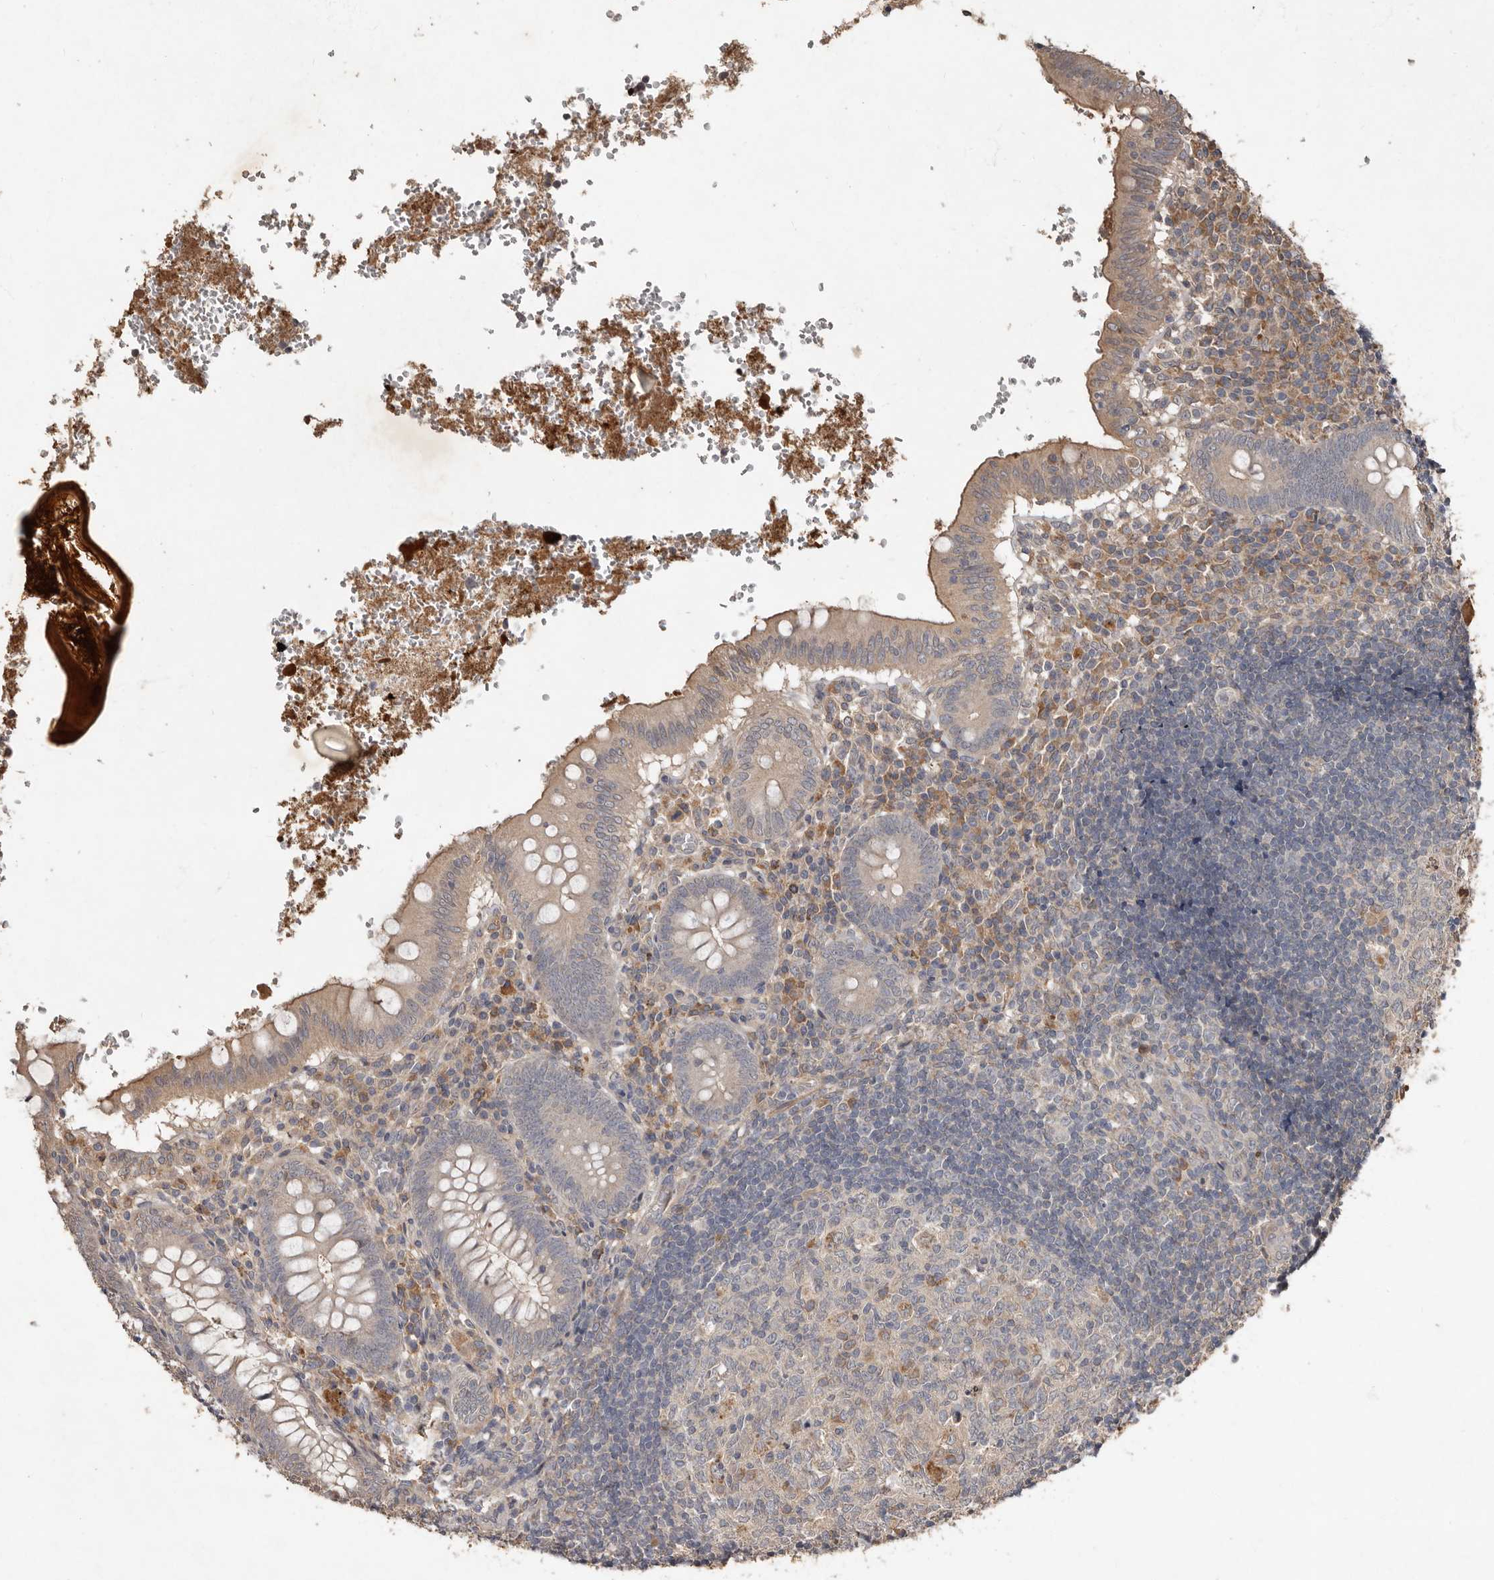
{"staining": {"intensity": "moderate", "quantity": "<25%", "location": "cytoplasmic/membranous"}, "tissue": "appendix", "cell_type": "Glandular cells", "image_type": "normal", "snomed": [{"axis": "morphology", "description": "Normal tissue, NOS"}, {"axis": "topography", "description": "Appendix"}], "caption": "The micrograph displays a brown stain indicating the presence of a protein in the cytoplasmic/membranous of glandular cells in appendix.", "gene": "KIF26B", "patient": {"sex": "male", "age": 8}}